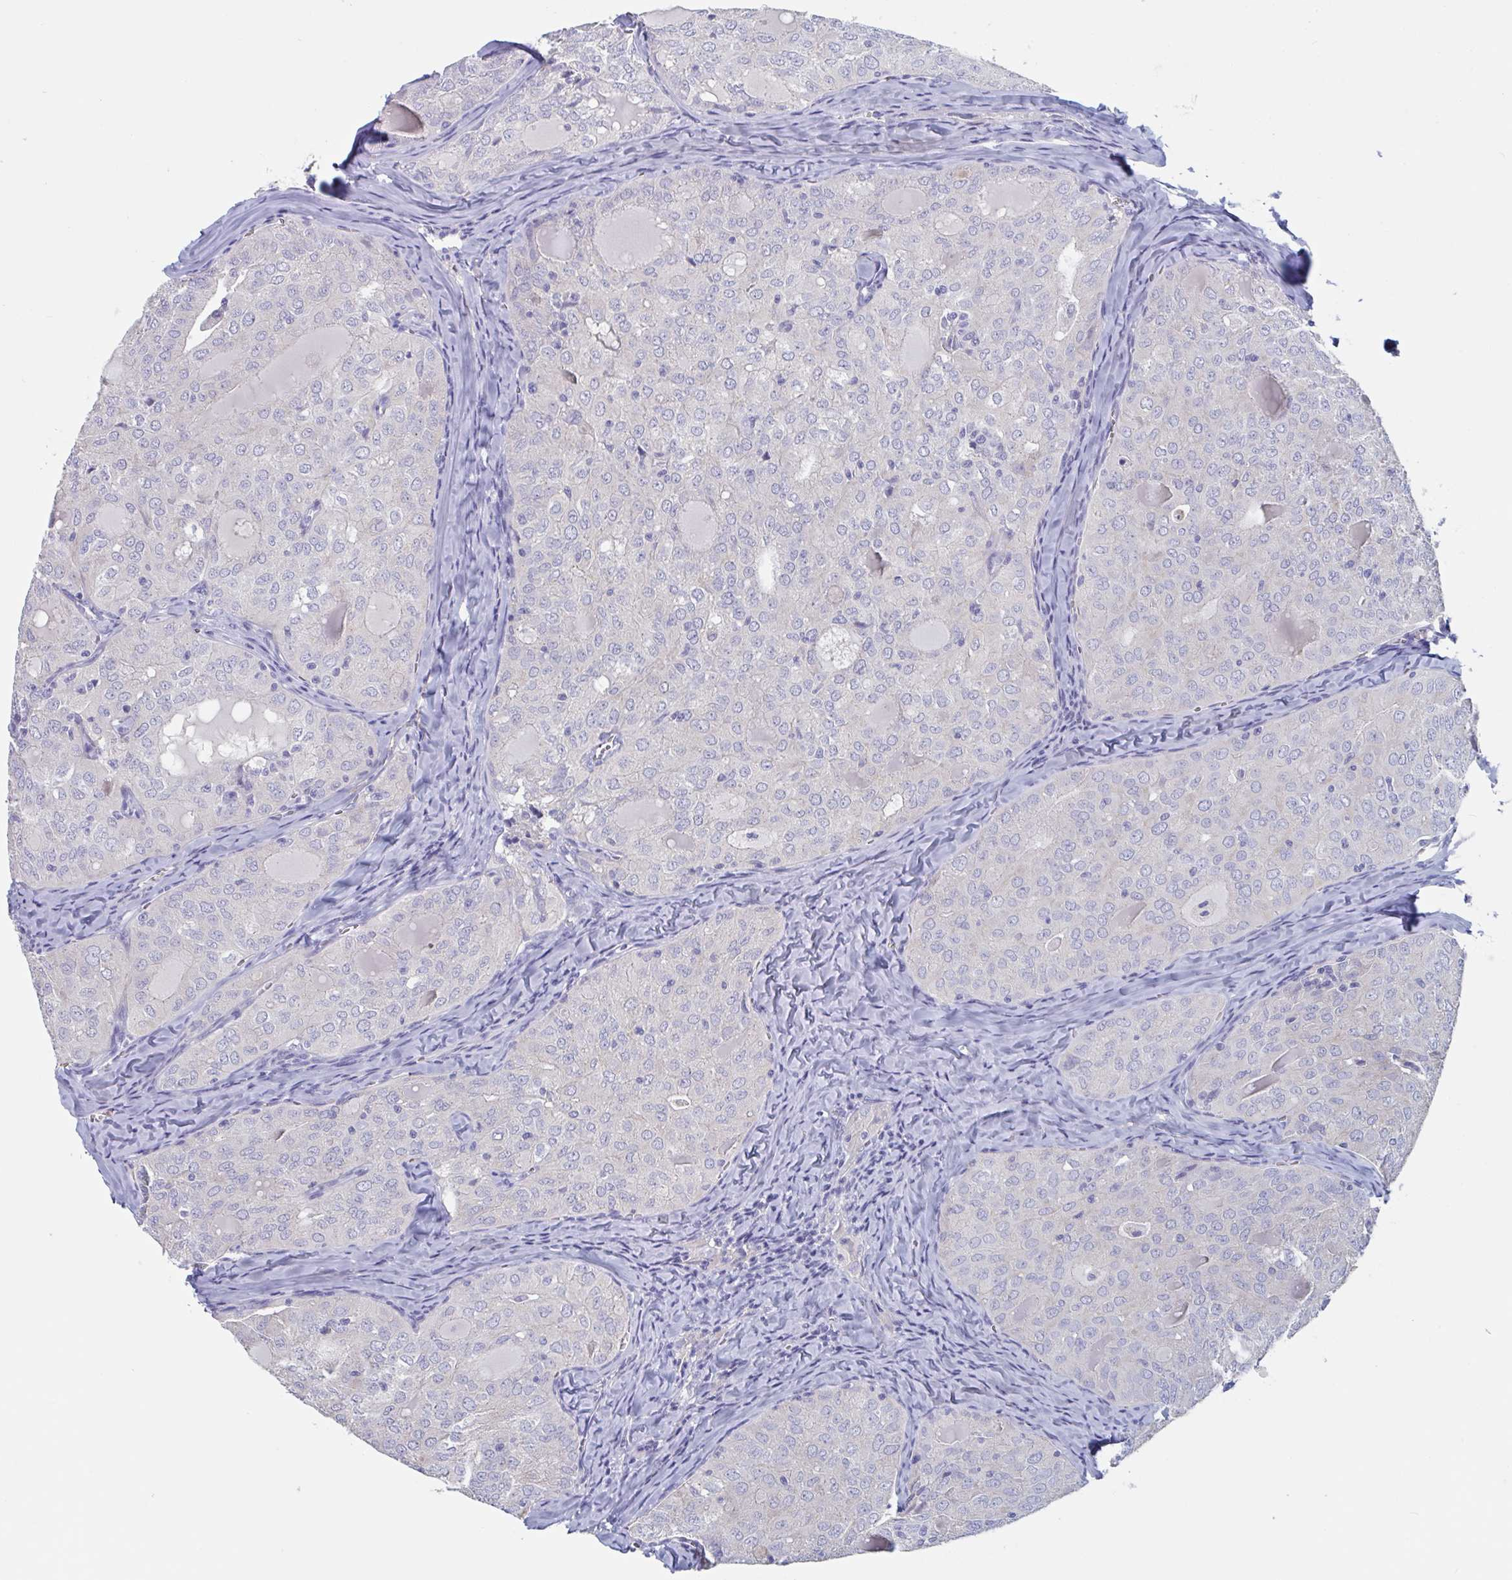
{"staining": {"intensity": "negative", "quantity": "none", "location": "none"}, "tissue": "thyroid cancer", "cell_type": "Tumor cells", "image_type": "cancer", "snomed": [{"axis": "morphology", "description": "Follicular adenoma carcinoma, NOS"}, {"axis": "topography", "description": "Thyroid gland"}], "caption": "Tumor cells show no significant protein positivity in thyroid cancer. (DAB (3,3'-diaminobenzidine) immunohistochemistry (IHC) visualized using brightfield microscopy, high magnification).", "gene": "ABHD16A", "patient": {"sex": "male", "age": 75}}